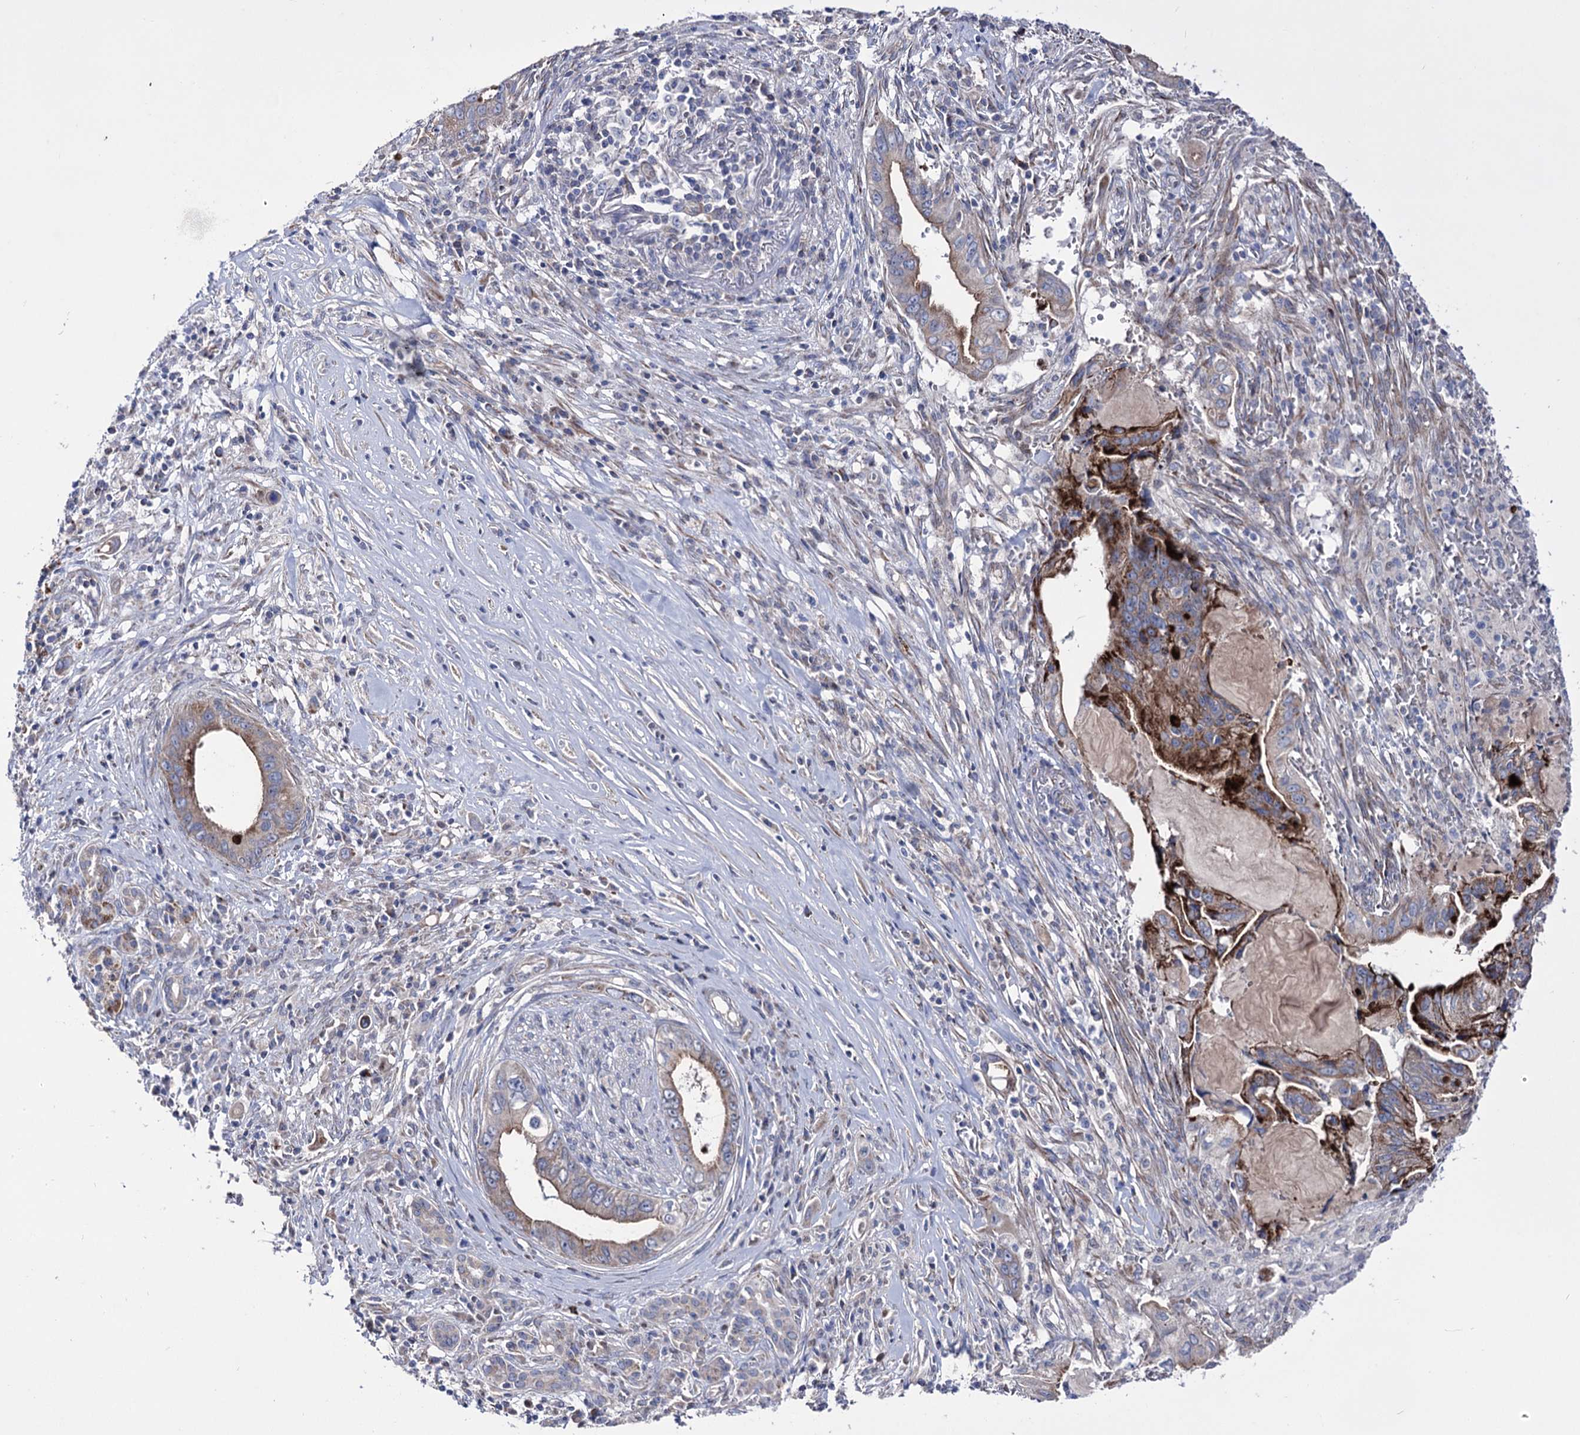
{"staining": {"intensity": "strong", "quantity": "<25%", "location": "cytoplasmic/membranous"}, "tissue": "pancreatic cancer", "cell_type": "Tumor cells", "image_type": "cancer", "snomed": [{"axis": "morphology", "description": "Adenocarcinoma, NOS"}, {"axis": "topography", "description": "Pancreas"}], "caption": "Tumor cells demonstrate medium levels of strong cytoplasmic/membranous expression in approximately <25% of cells in pancreatic cancer.", "gene": "OSBPL5", "patient": {"sex": "female", "age": 73}}